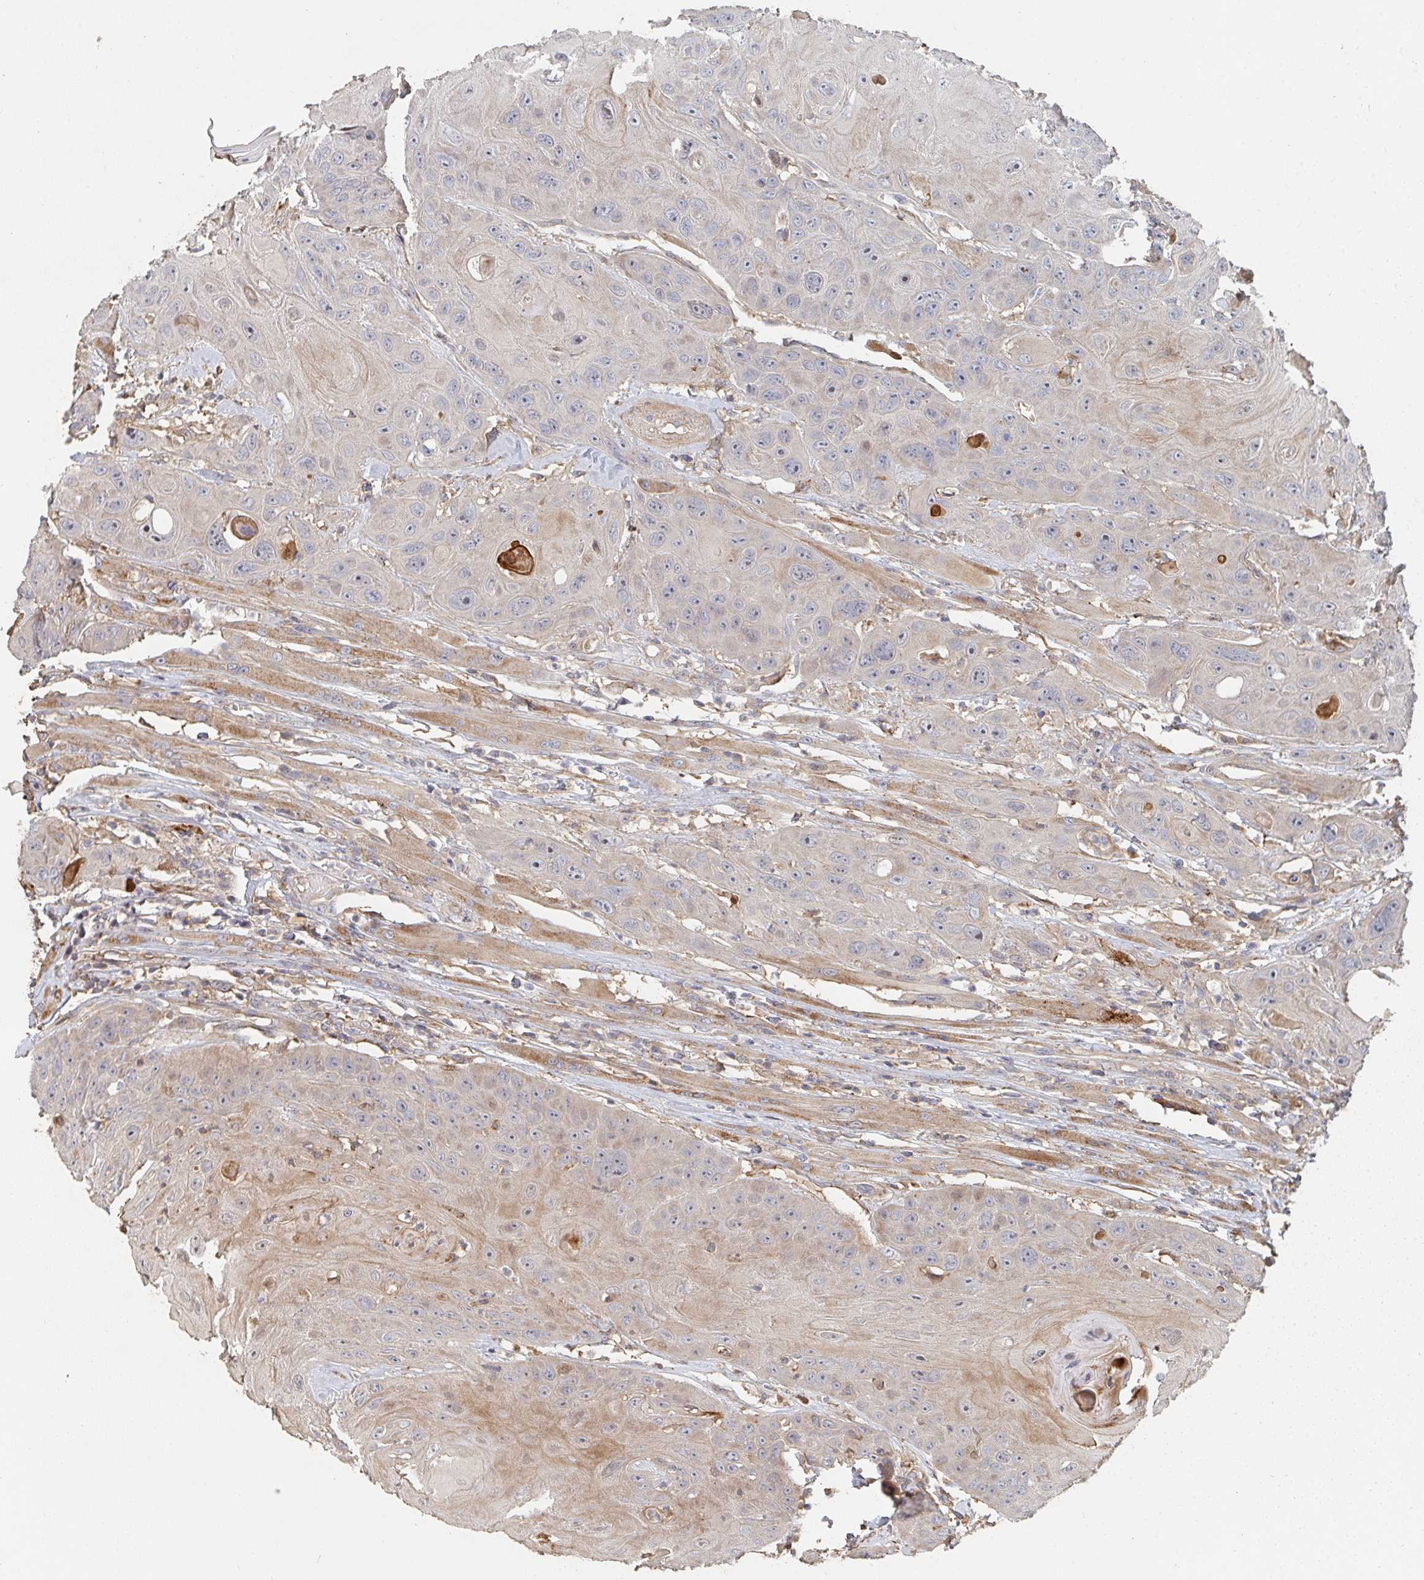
{"staining": {"intensity": "weak", "quantity": "25%-75%", "location": "cytoplasmic/membranous"}, "tissue": "head and neck cancer", "cell_type": "Tumor cells", "image_type": "cancer", "snomed": [{"axis": "morphology", "description": "Squamous cell carcinoma, NOS"}, {"axis": "topography", "description": "Head-Neck"}], "caption": "Protein expression analysis of head and neck squamous cell carcinoma shows weak cytoplasmic/membranous staining in about 25%-75% of tumor cells.", "gene": "PTEN", "patient": {"sex": "female", "age": 59}}